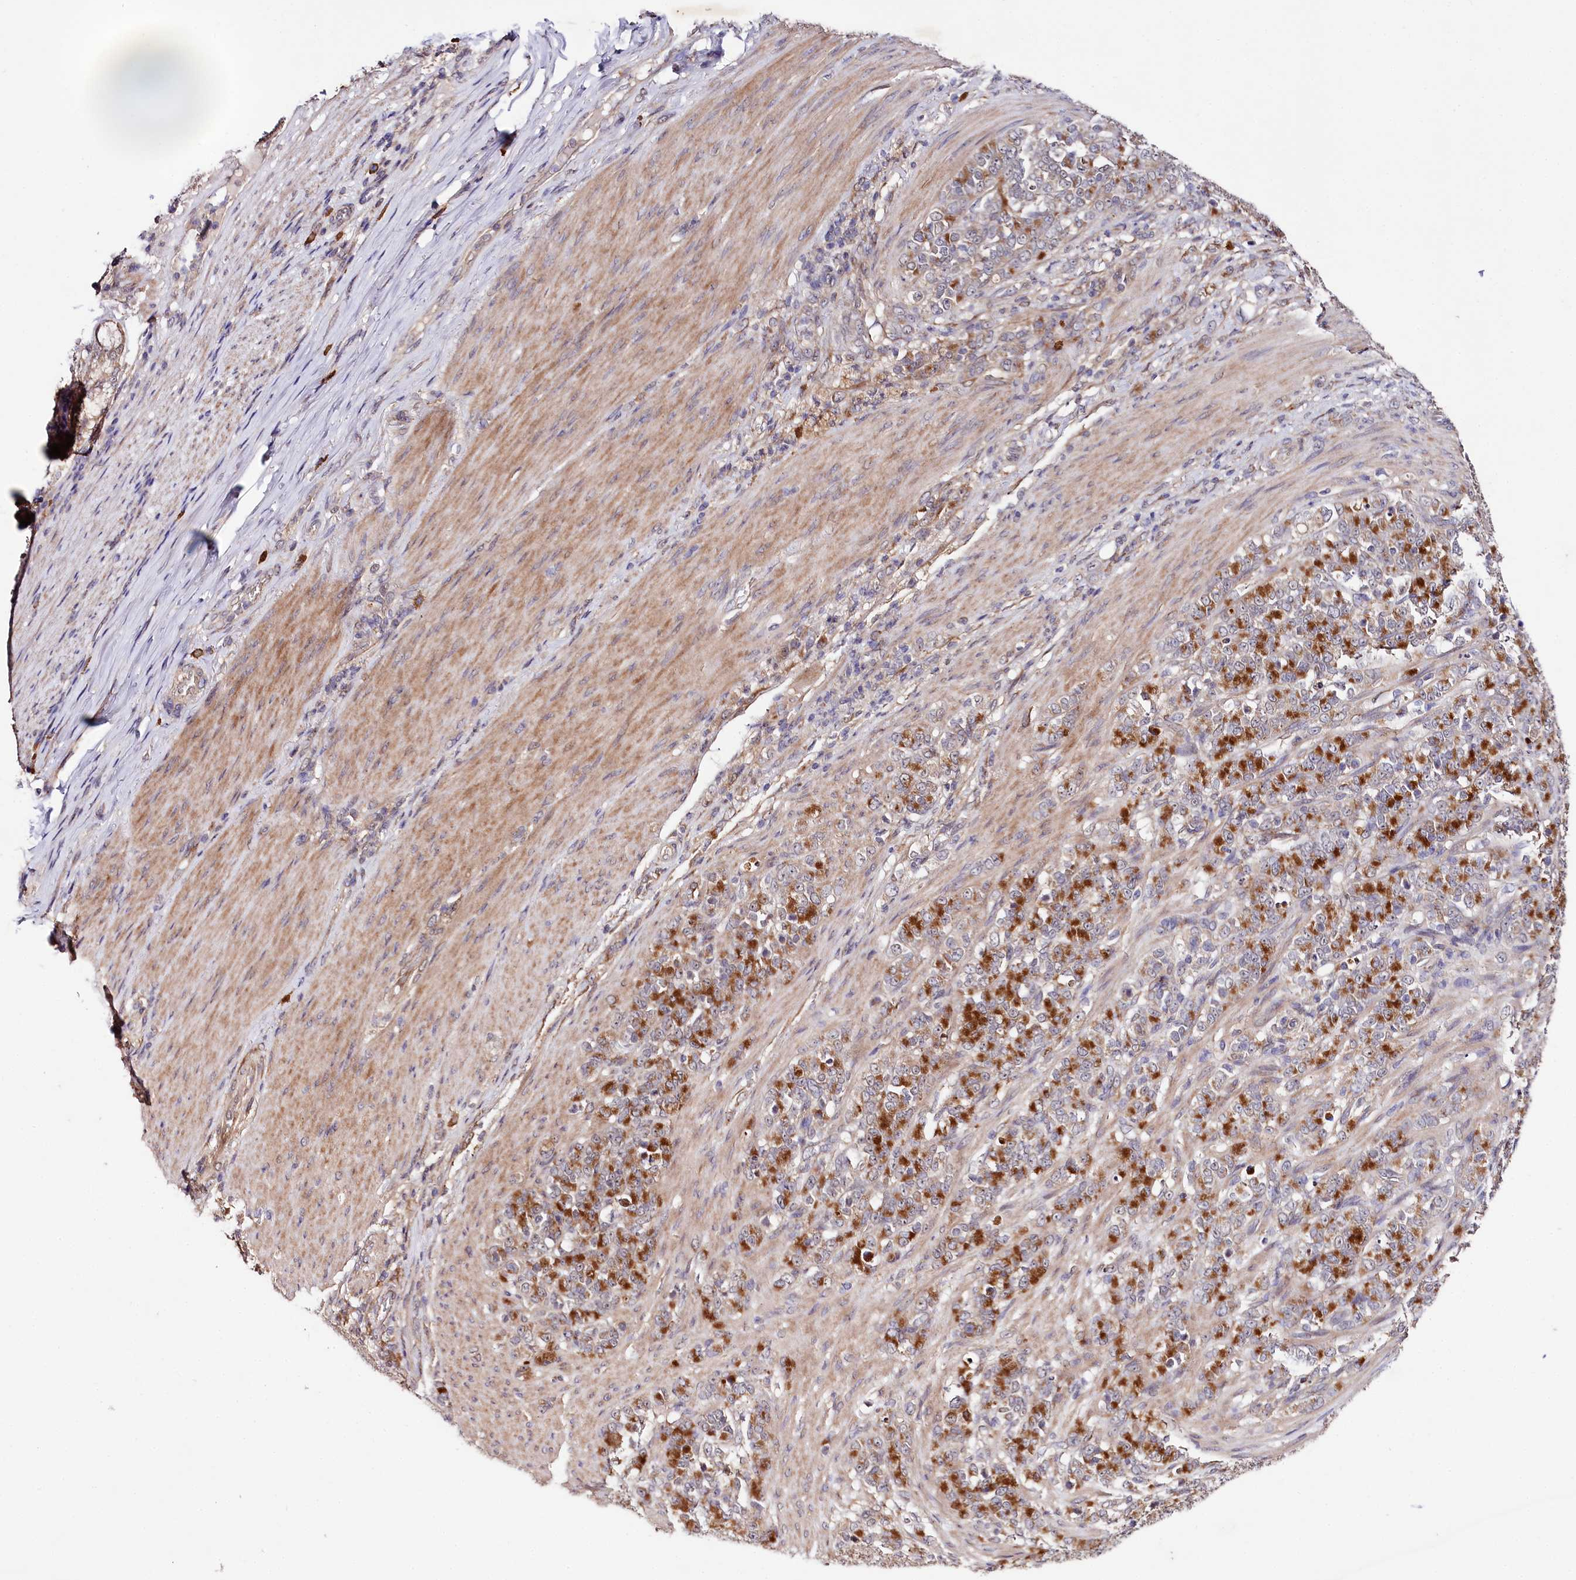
{"staining": {"intensity": "strong", "quantity": ">75%", "location": "cytoplasmic/membranous"}, "tissue": "stomach cancer", "cell_type": "Tumor cells", "image_type": "cancer", "snomed": [{"axis": "morphology", "description": "Adenocarcinoma, NOS"}, {"axis": "topography", "description": "Stomach"}], "caption": "An IHC photomicrograph of neoplastic tissue is shown. Protein staining in brown shows strong cytoplasmic/membranous positivity in adenocarcinoma (stomach) within tumor cells.", "gene": "PHLDB1", "patient": {"sex": "female", "age": 79}}